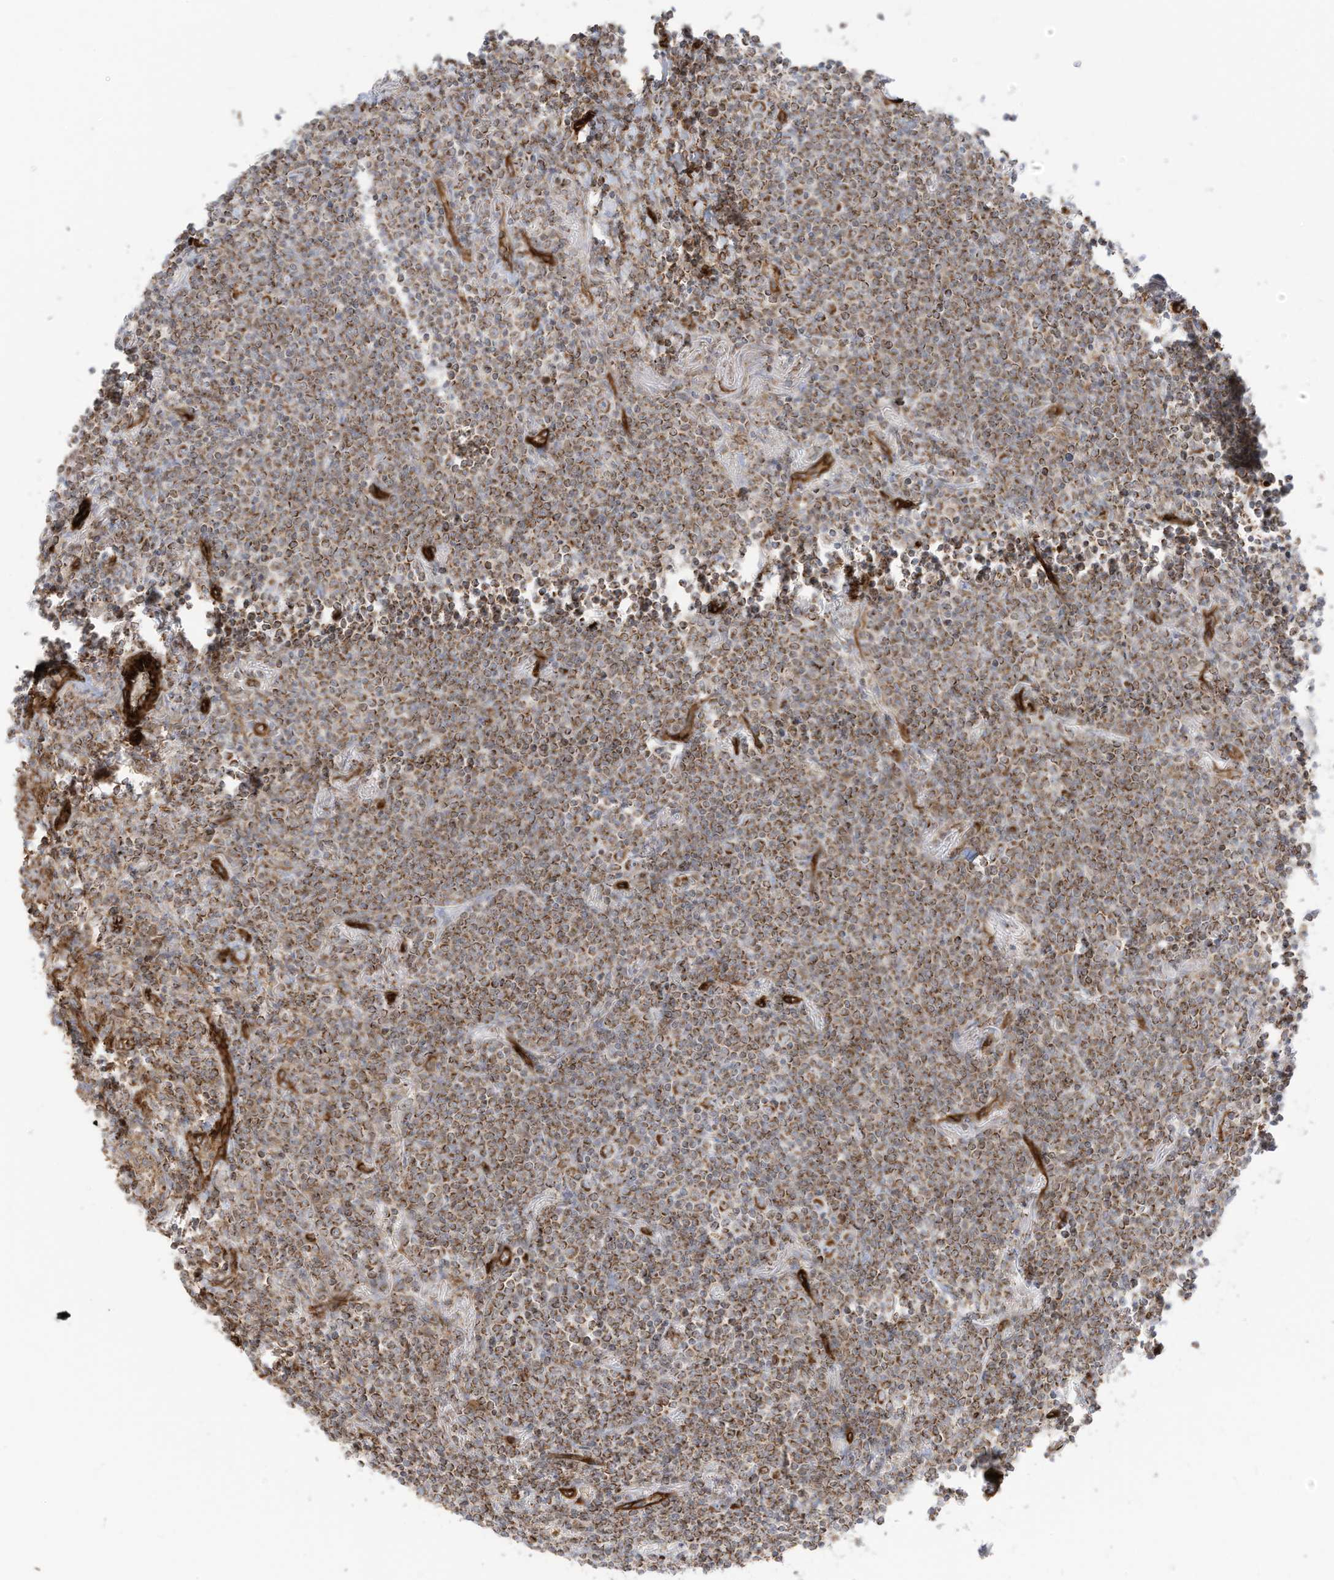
{"staining": {"intensity": "moderate", "quantity": ">75%", "location": "cytoplasmic/membranous"}, "tissue": "lymphoma", "cell_type": "Tumor cells", "image_type": "cancer", "snomed": [{"axis": "morphology", "description": "Malignant lymphoma, non-Hodgkin's type, Low grade"}, {"axis": "topography", "description": "Lung"}], "caption": "High-power microscopy captured an immunohistochemistry micrograph of lymphoma, revealing moderate cytoplasmic/membranous staining in about >75% of tumor cells.", "gene": "ABCB7", "patient": {"sex": "female", "age": 71}}